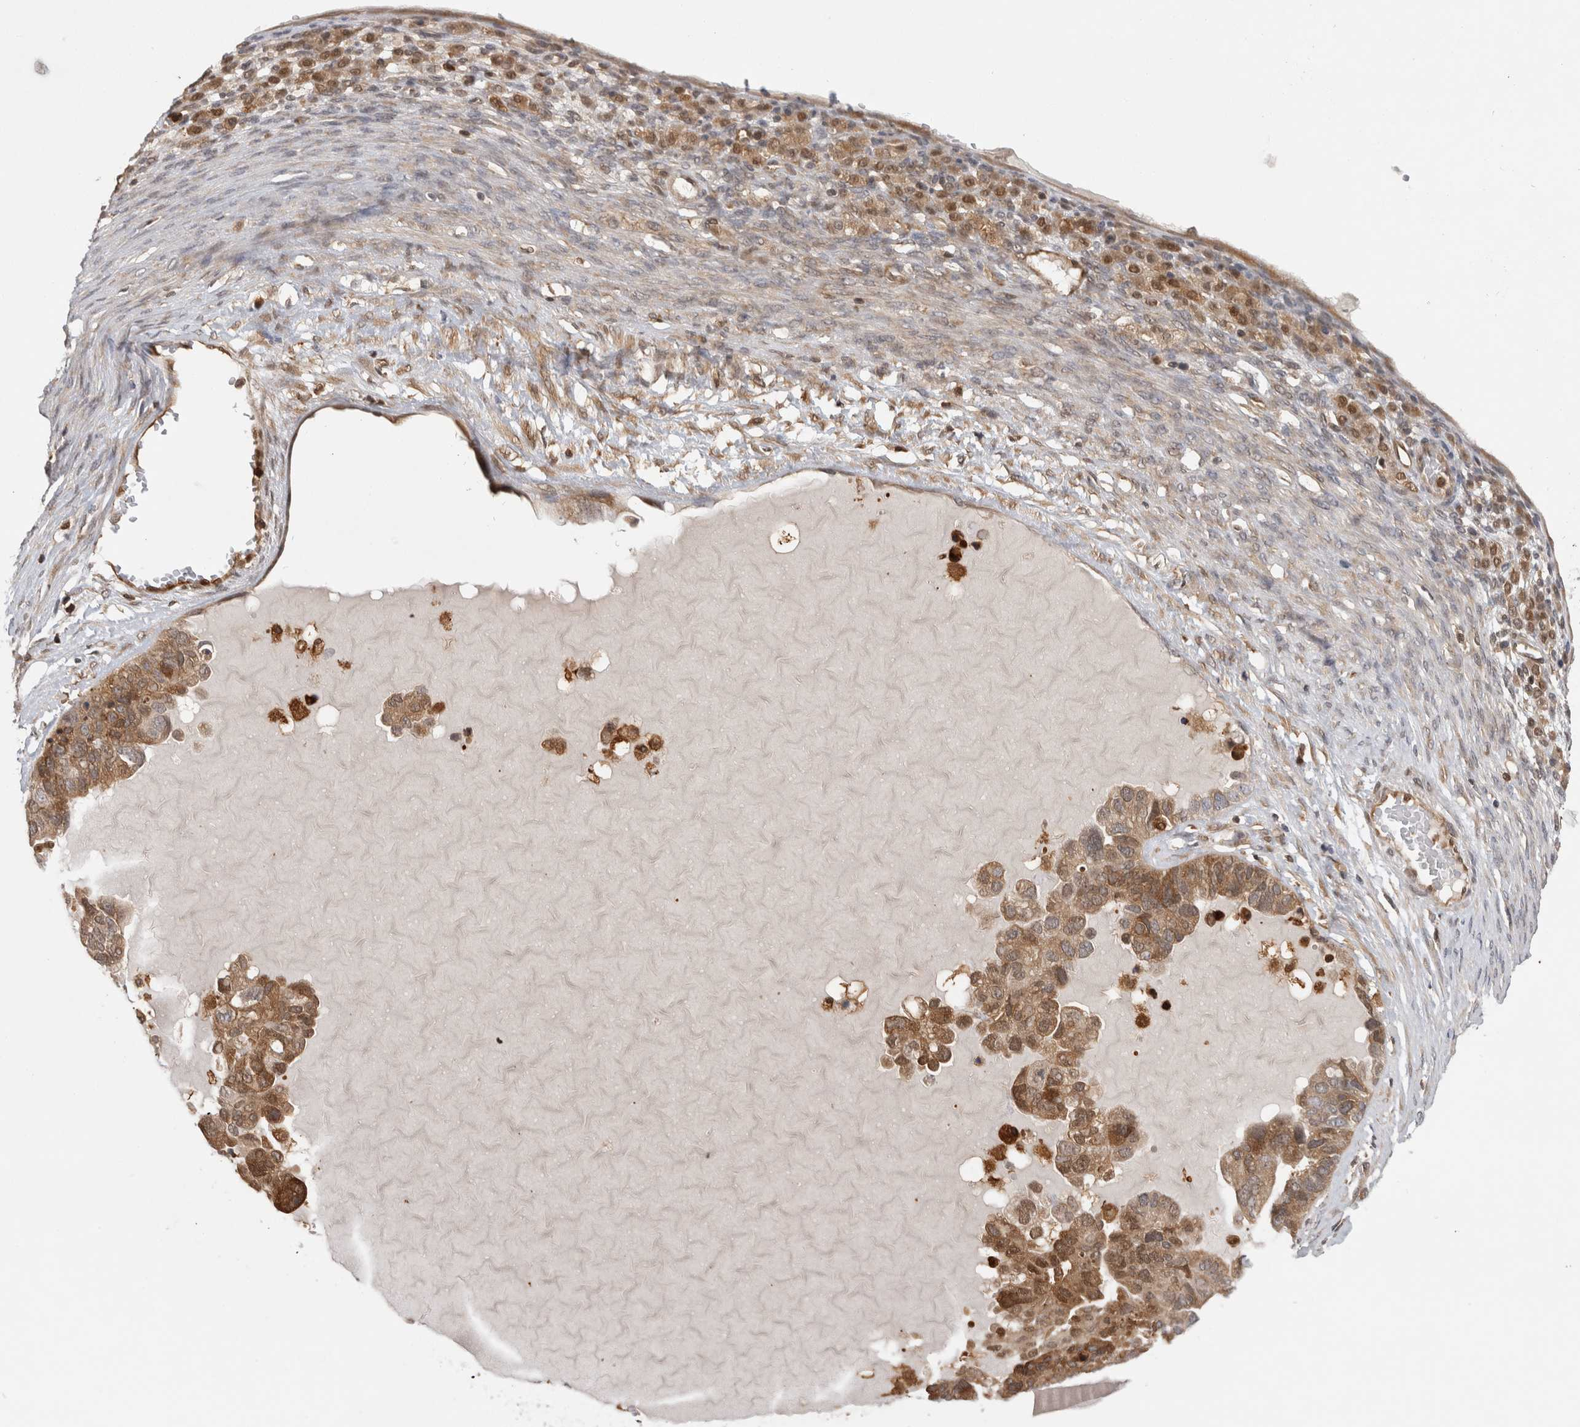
{"staining": {"intensity": "moderate", "quantity": ">75%", "location": "cytoplasmic/membranous"}, "tissue": "ovarian cancer", "cell_type": "Tumor cells", "image_type": "cancer", "snomed": [{"axis": "morphology", "description": "Cystadenocarcinoma, serous, NOS"}, {"axis": "topography", "description": "Ovary"}], "caption": "Tumor cells exhibit medium levels of moderate cytoplasmic/membranous positivity in about >75% of cells in human ovarian serous cystadenocarcinoma.", "gene": "ASTN2", "patient": {"sex": "female", "age": 44}}